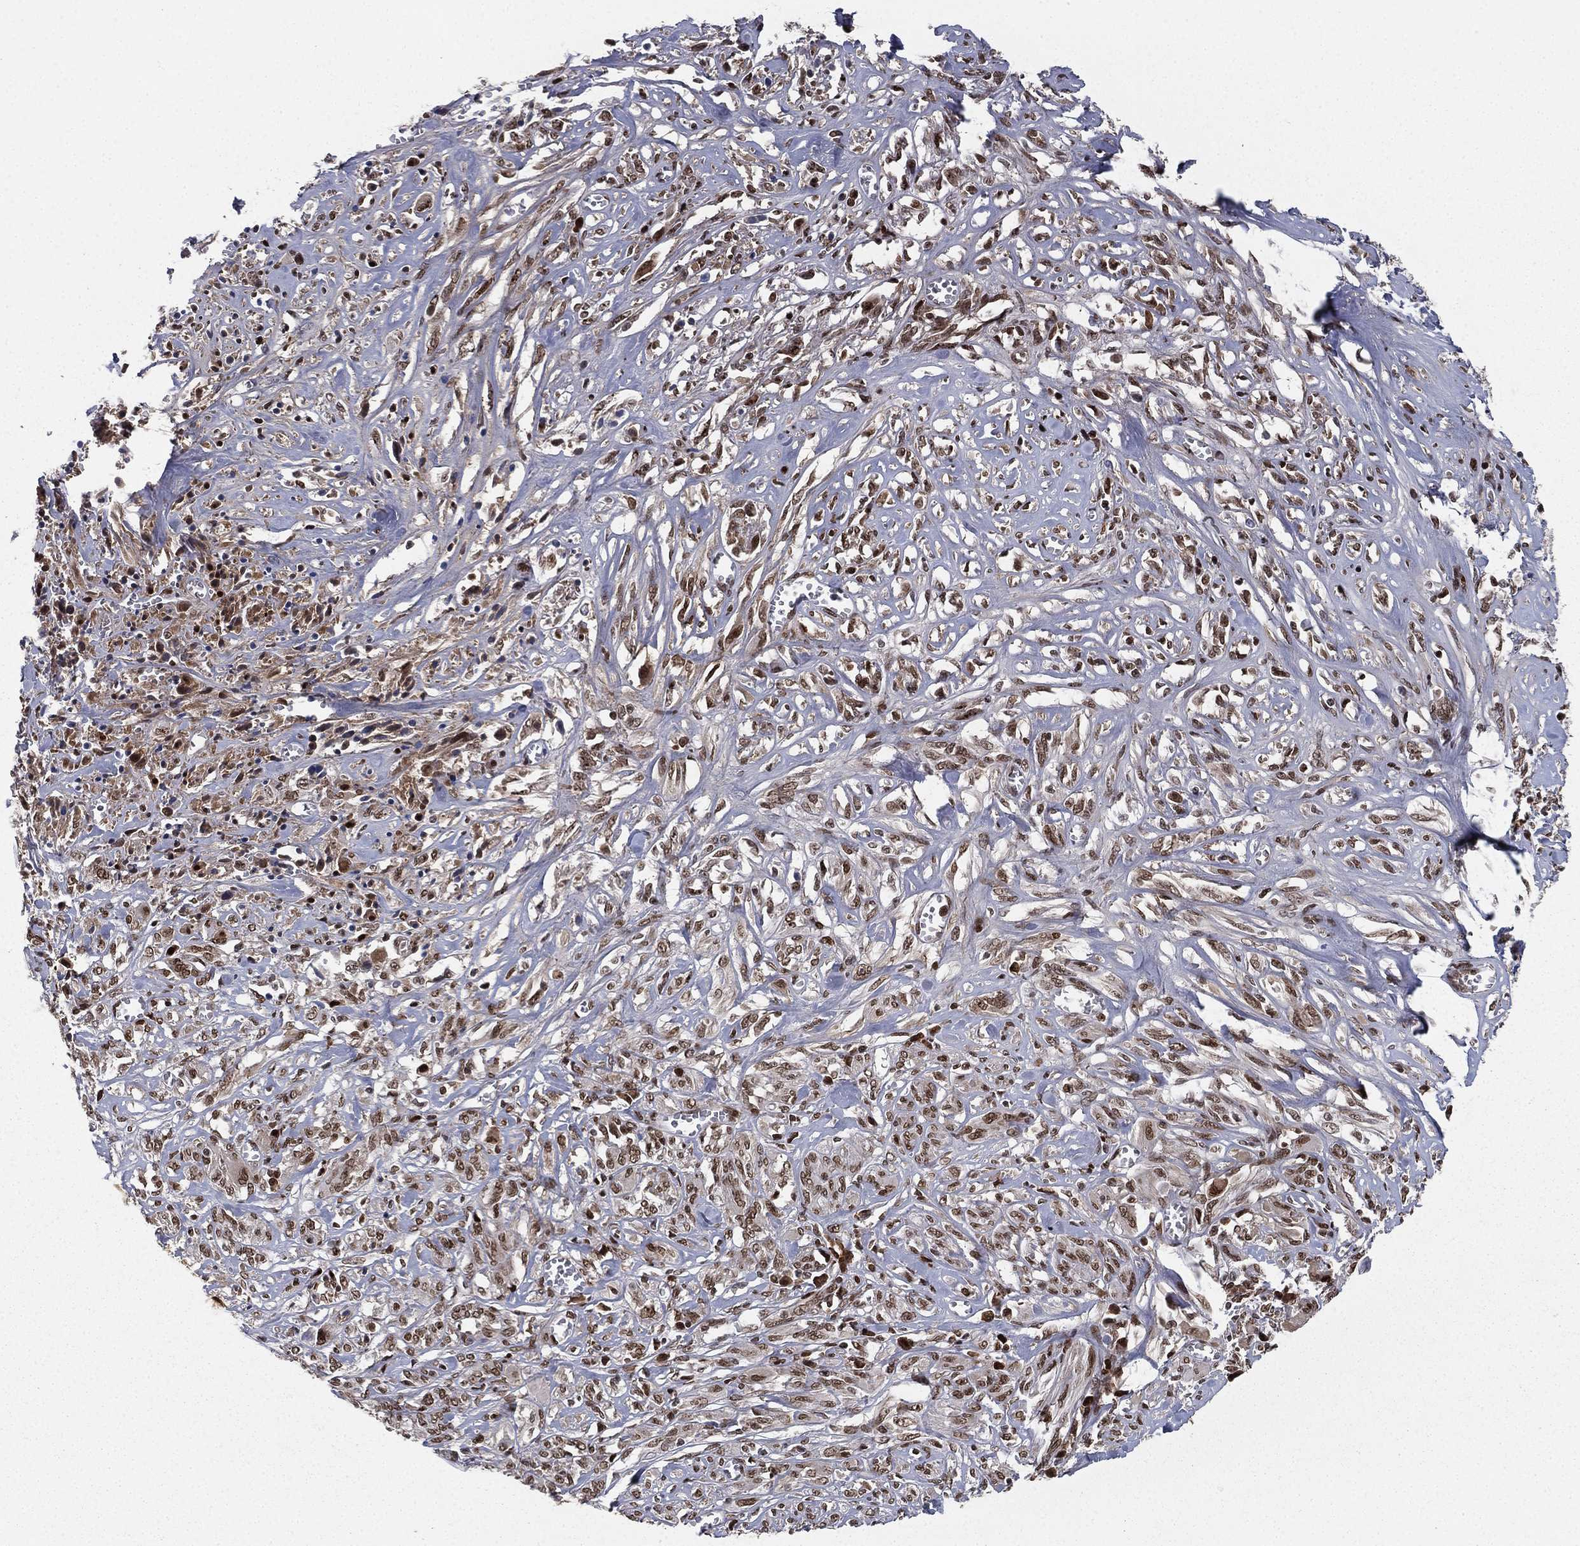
{"staining": {"intensity": "strong", "quantity": ">75%", "location": "nuclear"}, "tissue": "melanoma", "cell_type": "Tumor cells", "image_type": "cancer", "snomed": [{"axis": "morphology", "description": "Malignant melanoma, NOS"}, {"axis": "topography", "description": "Skin"}], "caption": "This is an image of immunohistochemistry staining of melanoma, which shows strong positivity in the nuclear of tumor cells.", "gene": "RTF1", "patient": {"sex": "female", "age": 91}}